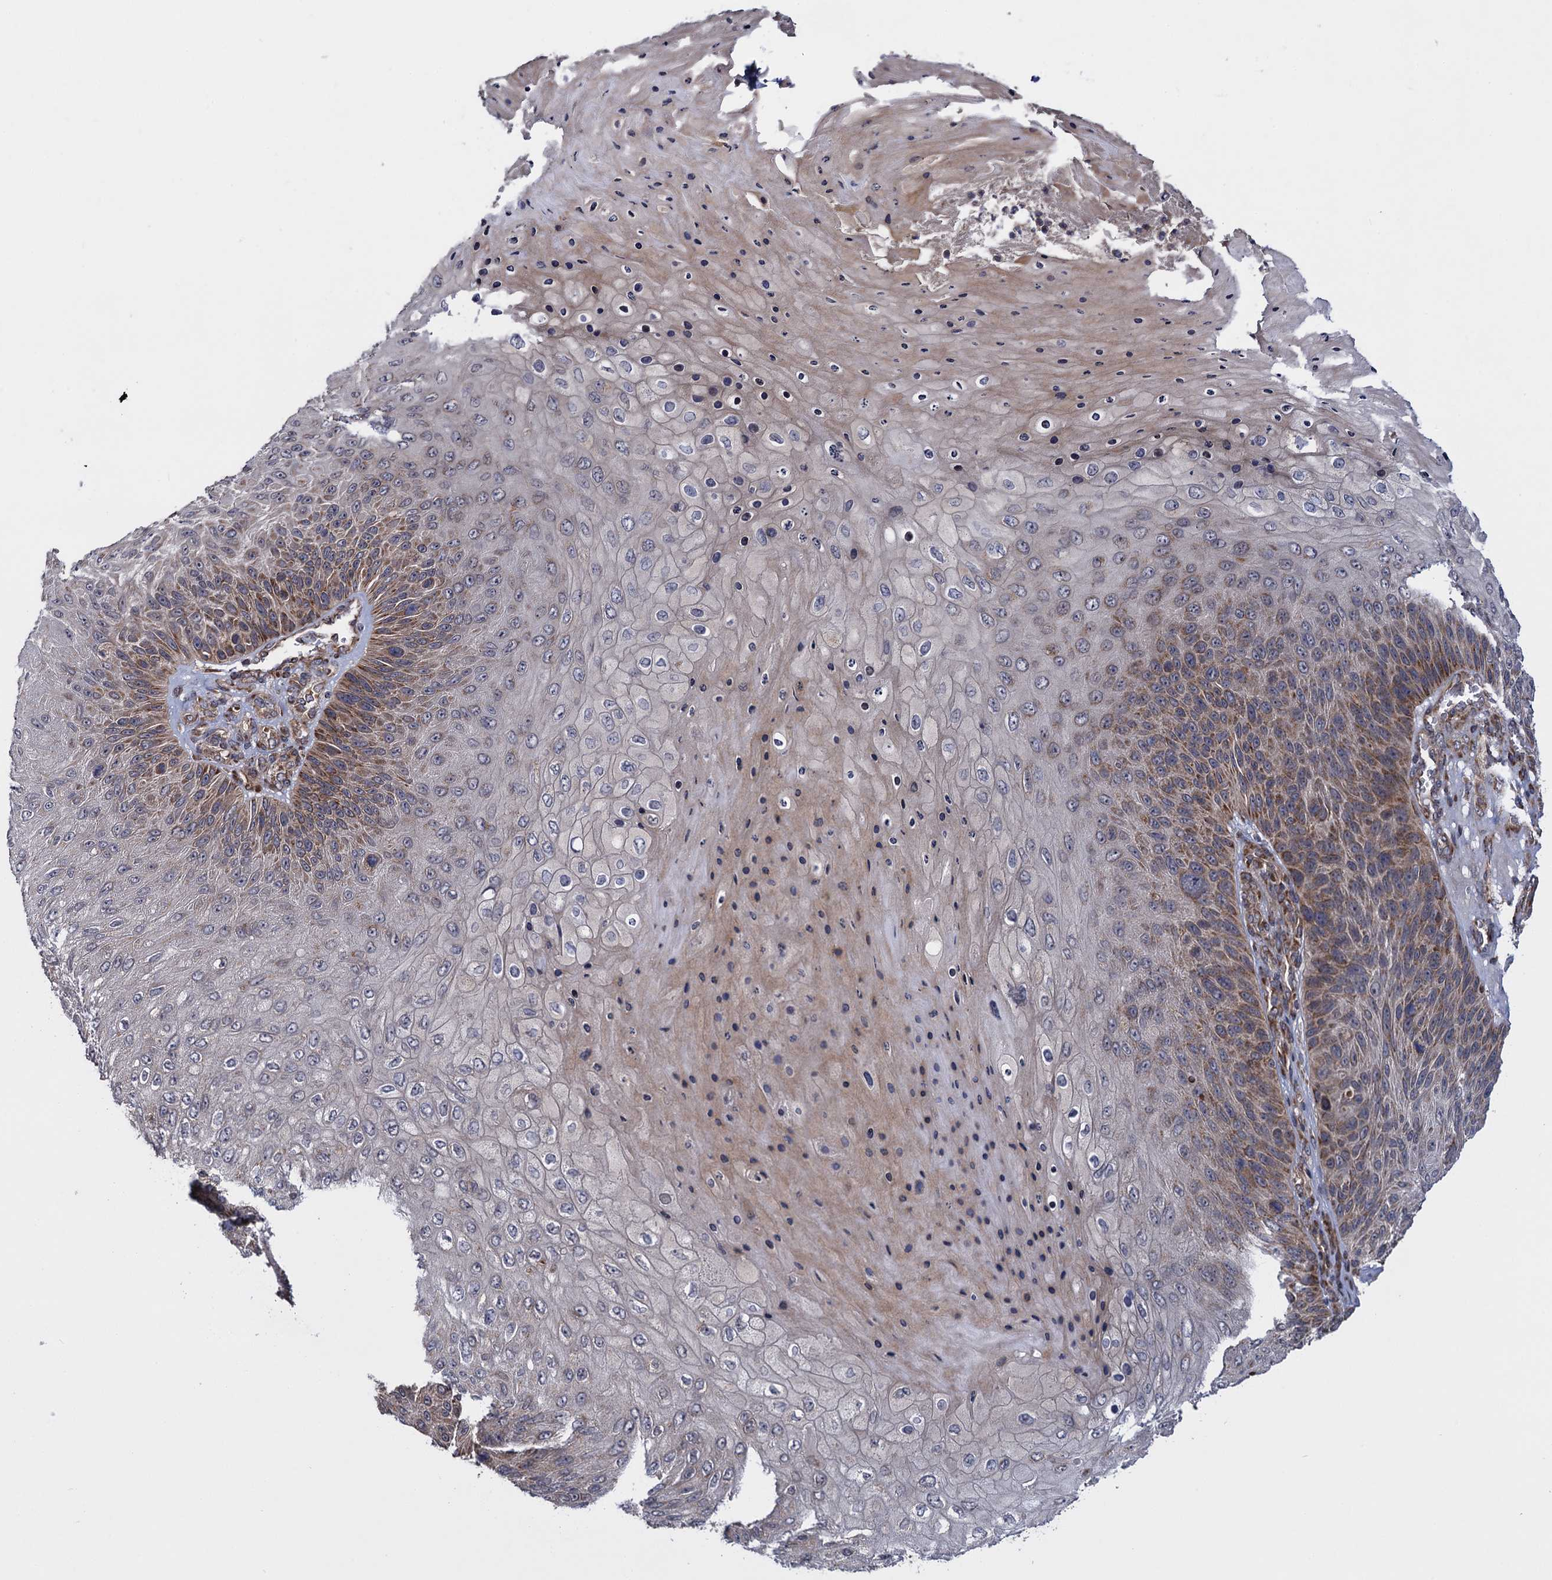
{"staining": {"intensity": "moderate", "quantity": "25%-75%", "location": "cytoplasmic/membranous"}, "tissue": "skin cancer", "cell_type": "Tumor cells", "image_type": "cancer", "snomed": [{"axis": "morphology", "description": "Squamous cell carcinoma, NOS"}, {"axis": "topography", "description": "Skin"}], "caption": "Moderate cytoplasmic/membranous expression for a protein is appreciated in about 25%-75% of tumor cells of skin cancer (squamous cell carcinoma) using immunohistochemistry (IHC).", "gene": "HAUS1", "patient": {"sex": "female", "age": 88}}